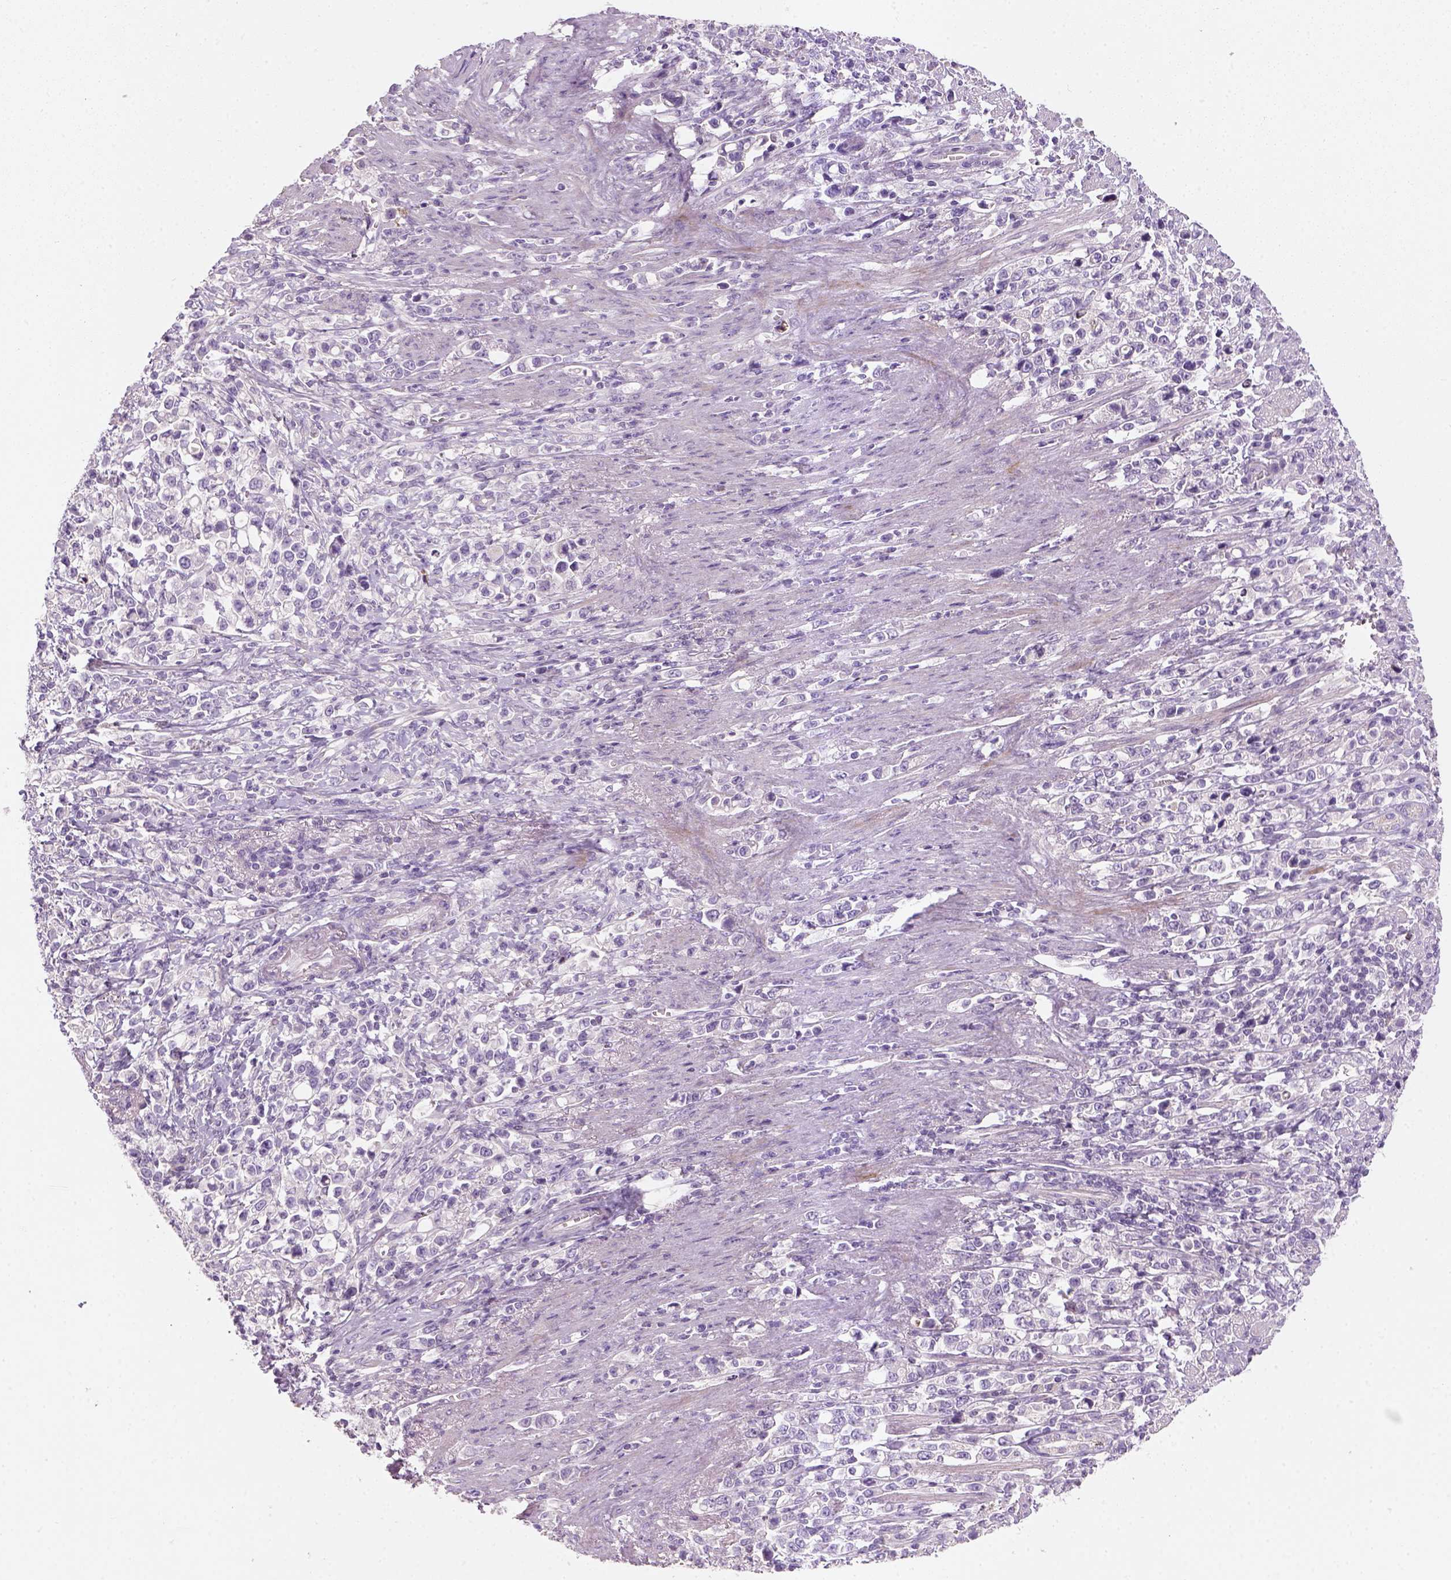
{"staining": {"intensity": "negative", "quantity": "none", "location": "none"}, "tissue": "stomach cancer", "cell_type": "Tumor cells", "image_type": "cancer", "snomed": [{"axis": "morphology", "description": "Adenocarcinoma, NOS"}, {"axis": "topography", "description": "Stomach"}], "caption": "Immunohistochemistry photomicrograph of neoplastic tissue: human stomach adenocarcinoma stained with DAB reveals no significant protein expression in tumor cells.", "gene": "NUDT6", "patient": {"sex": "male", "age": 63}}